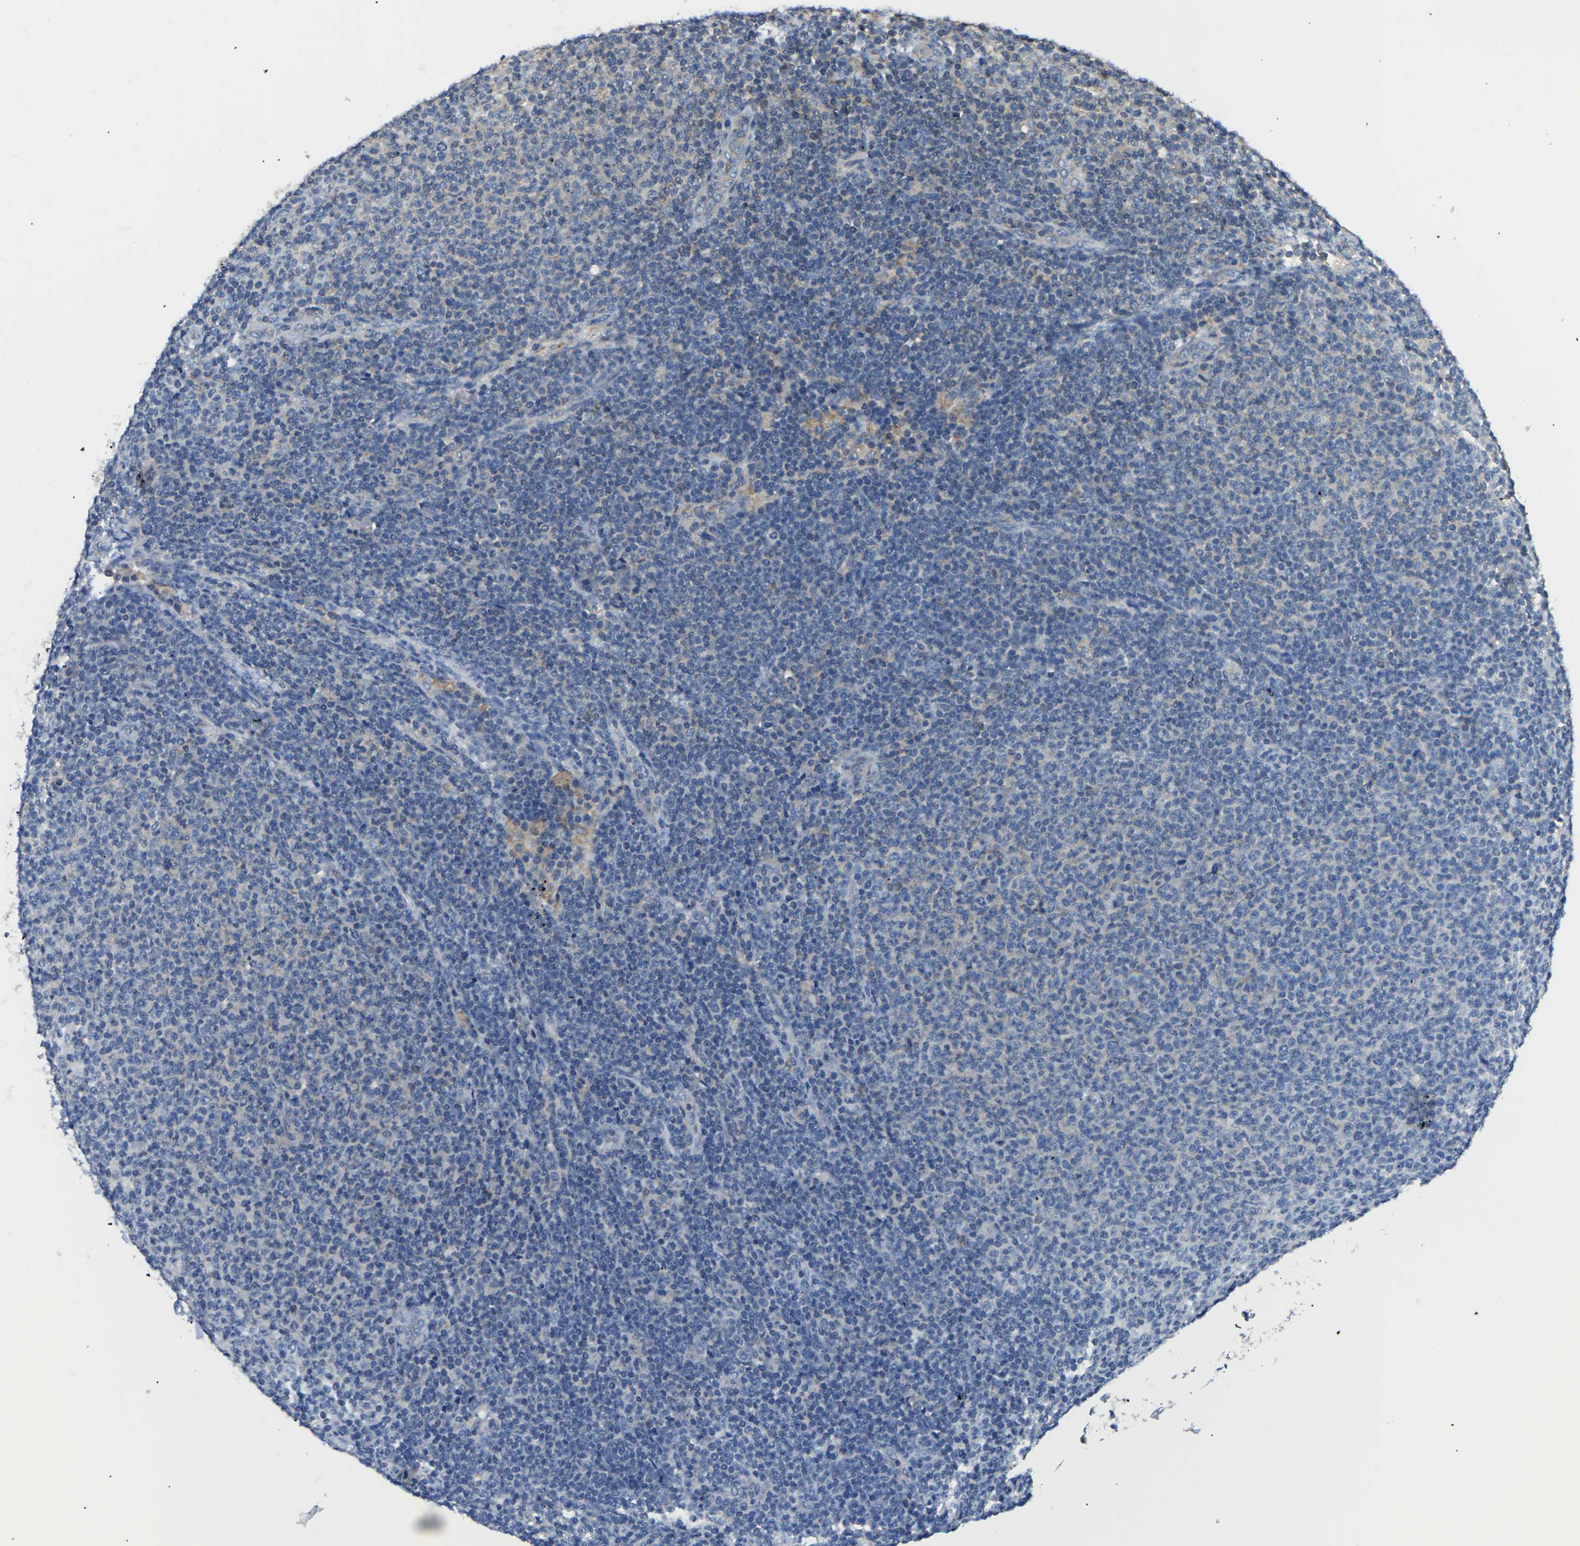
{"staining": {"intensity": "negative", "quantity": "none", "location": "none"}, "tissue": "lymphoma", "cell_type": "Tumor cells", "image_type": "cancer", "snomed": [{"axis": "morphology", "description": "Malignant lymphoma, non-Hodgkin's type, Low grade"}, {"axis": "topography", "description": "Lymph node"}], "caption": "An IHC photomicrograph of malignant lymphoma, non-Hodgkin's type (low-grade) is shown. There is no staining in tumor cells of malignant lymphoma, non-Hodgkin's type (low-grade).", "gene": "IQGAP1", "patient": {"sex": "male", "age": 66}}